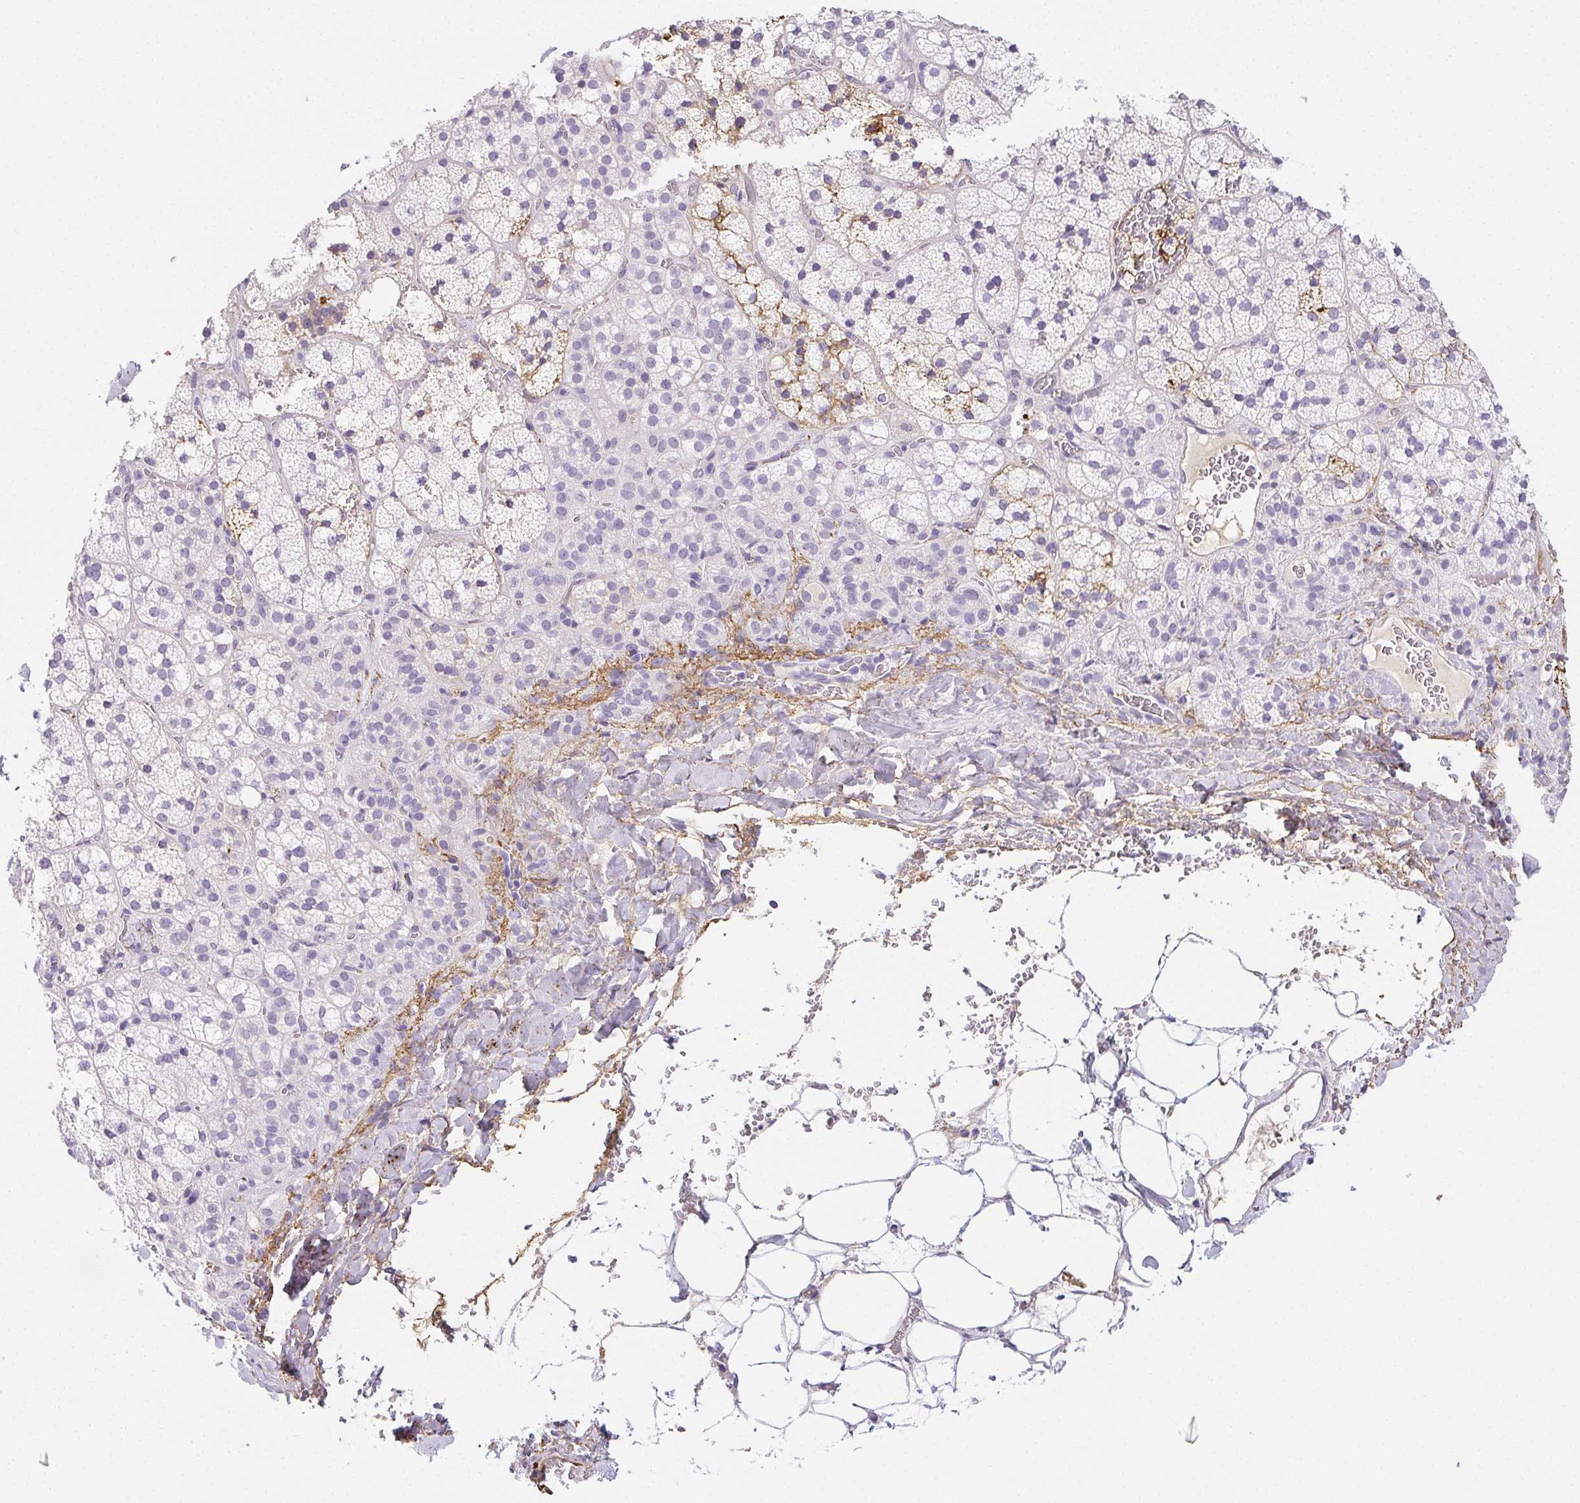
{"staining": {"intensity": "moderate", "quantity": "<25%", "location": "cytoplasmic/membranous"}, "tissue": "adrenal gland", "cell_type": "Glandular cells", "image_type": "normal", "snomed": [{"axis": "morphology", "description": "Normal tissue, NOS"}, {"axis": "topography", "description": "Adrenal gland"}], "caption": "This is a histology image of immunohistochemistry (IHC) staining of benign adrenal gland, which shows moderate staining in the cytoplasmic/membranous of glandular cells.", "gene": "VTN", "patient": {"sex": "male", "age": 53}}